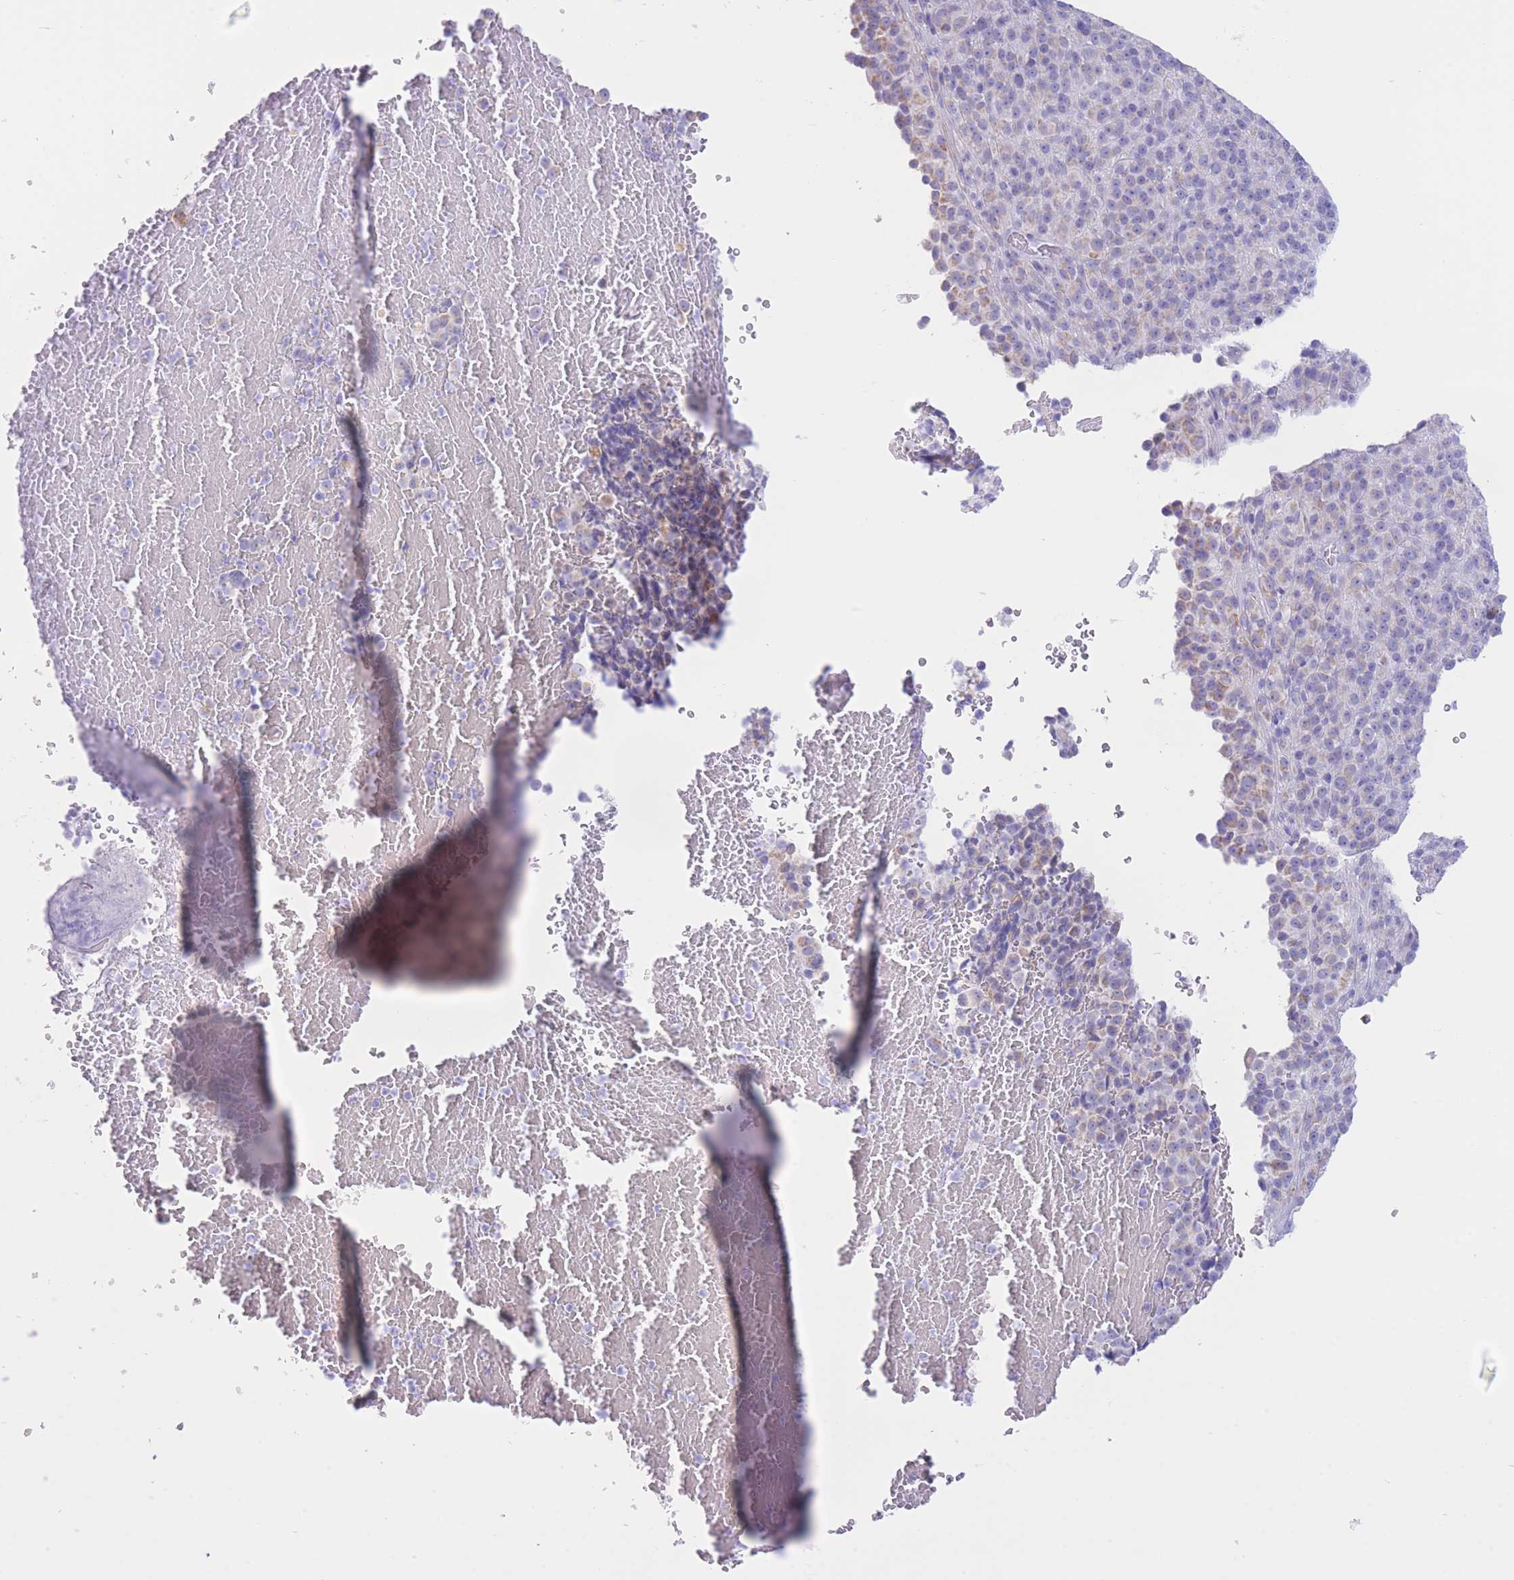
{"staining": {"intensity": "negative", "quantity": "none", "location": "none"}, "tissue": "melanoma", "cell_type": "Tumor cells", "image_type": "cancer", "snomed": [{"axis": "morphology", "description": "Malignant melanoma, Metastatic site"}, {"axis": "topography", "description": "Brain"}], "caption": "High magnification brightfield microscopy of malignant melanoma (metastatic site) stained with DAB (brown) and counterstained with hematoxylin (blue): tumor cells show no significant positivity.", "gene": "VWA8", "patient": {"sex": "female", "age": 56}}